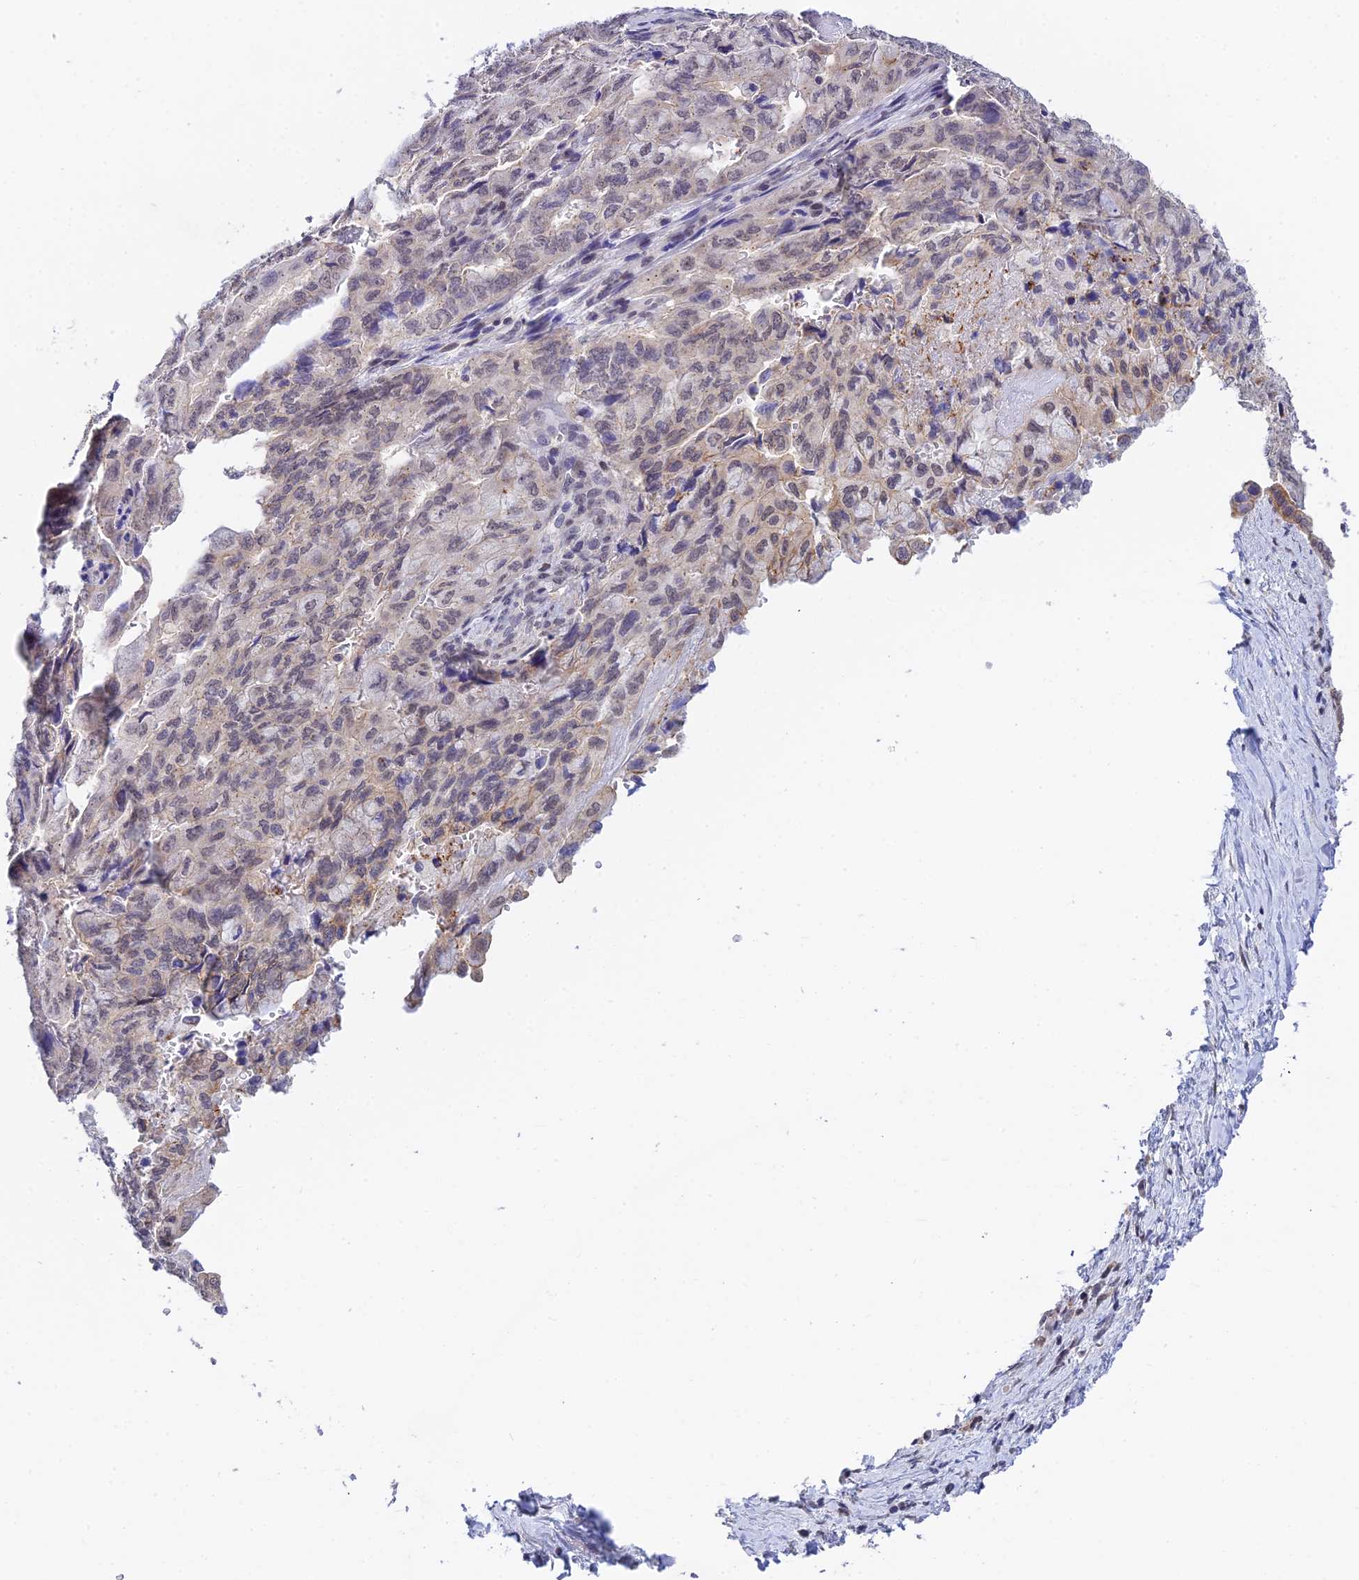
{"staining": {"intensity": "negative", "quantity": "none", "location": "none"}, "tissue": "pancreatic cancer", "cell_type": "Tumor cells", "image_type": "cancer", "snomed": [{"axis": "morphology", "description": "Adenocarcinoma, NOS"}, {"axis": "topography", "description": "Pancreas"}], "caption": "Image shows no significant protein staining in tumor cells of pancreatic cancer (adenocarcinoma). Brightfield microscopy of IHC stained with DAB (brown) and hematoxylin (blue), captured at high magnification.", "gene": "HOXB1", "patient": {"sex": "male", "age": 51}}